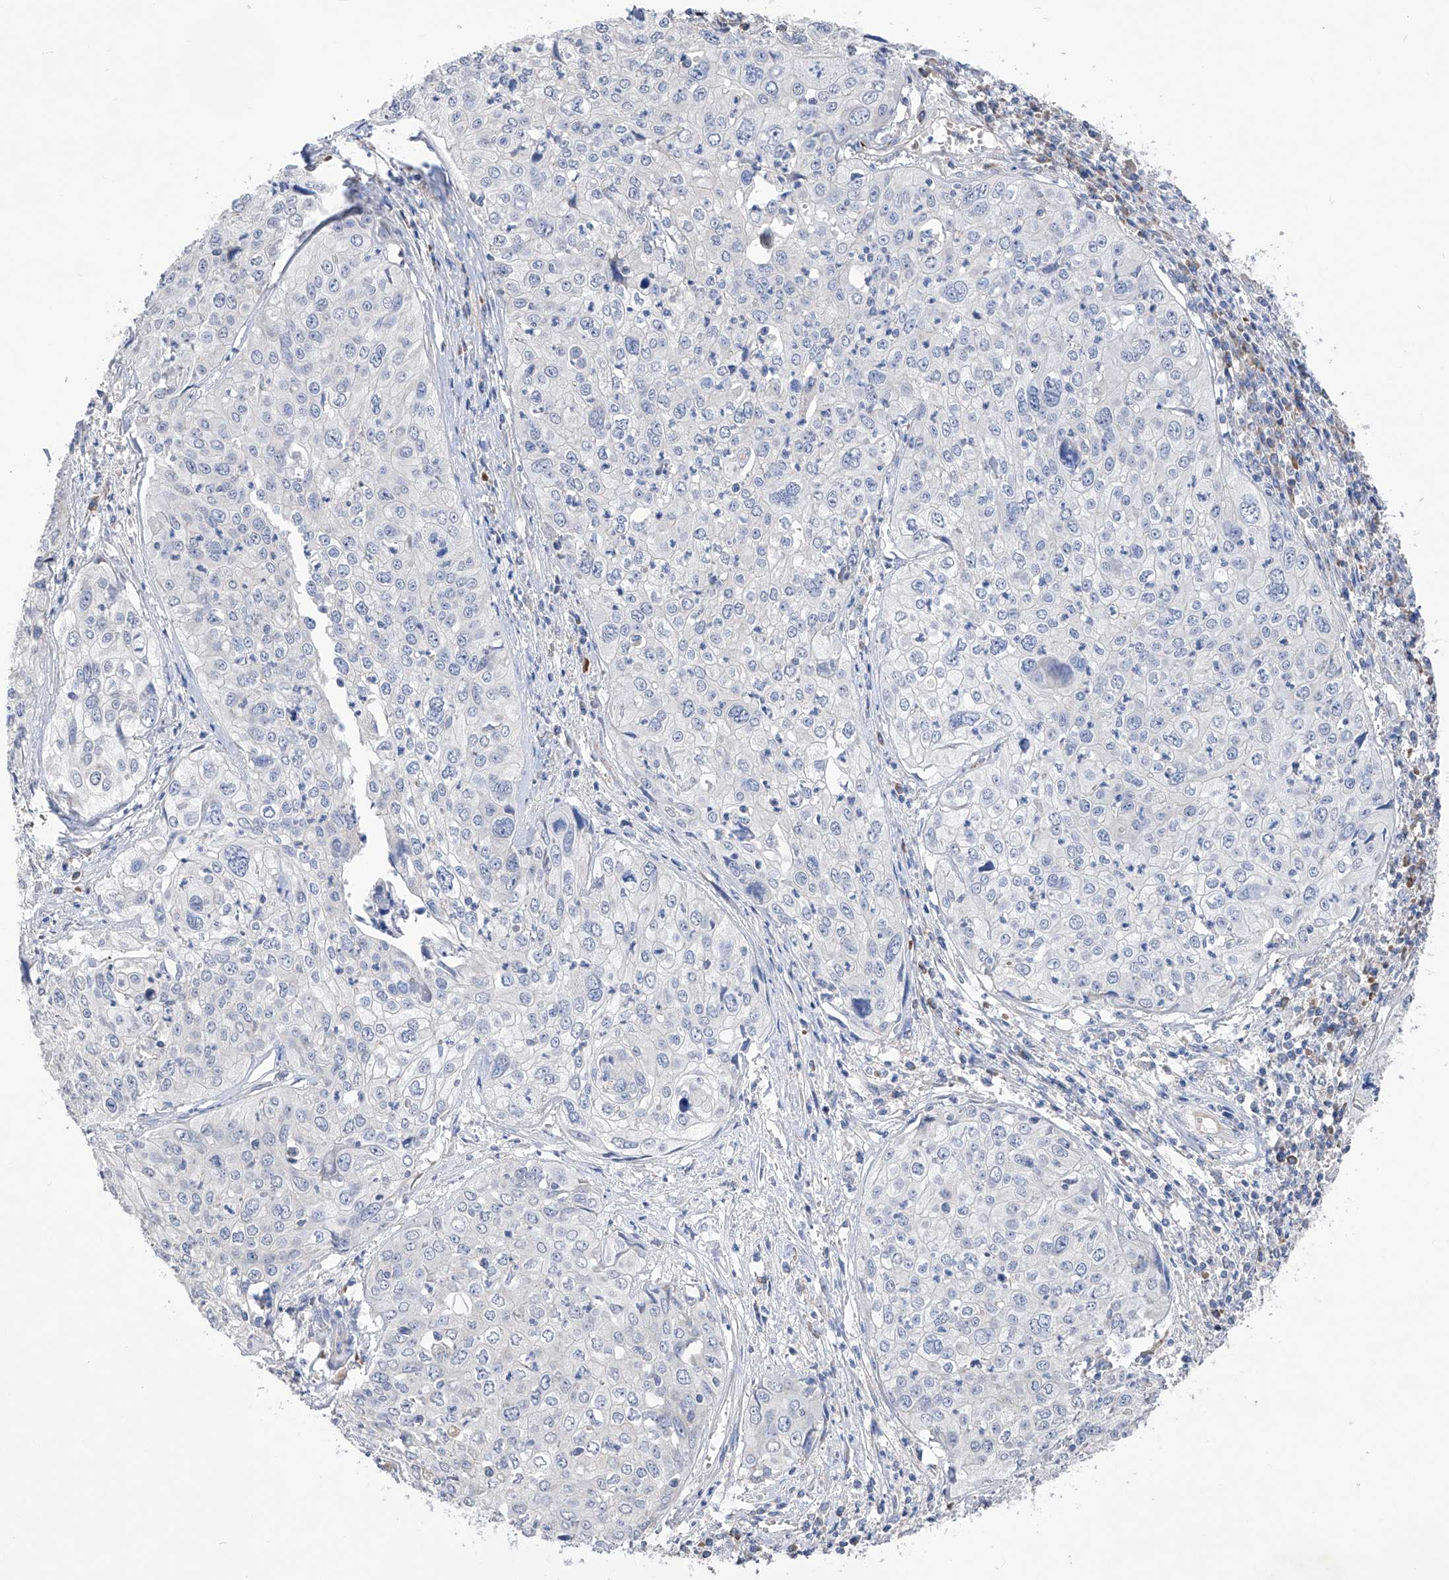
{"staining": {"intensity": "negative", "quantity": "none", "location": "none"}, "tissue": "cervical cancer", "cell_type": "Tumor cells", "image_type": "cancer", "snomed": [{"axis": "morphology", "description": "Squamous cell carcinoma, NOS"}, {"axis": "topography", "description": "Cervix"}], "caption": "Micrograph shows no protein positivity in tumor cells of cervical cancer (squamous cell carcinoma) tissue.", "gene": "NFATC4", "patient": {"sex": "female", "age": 31}}